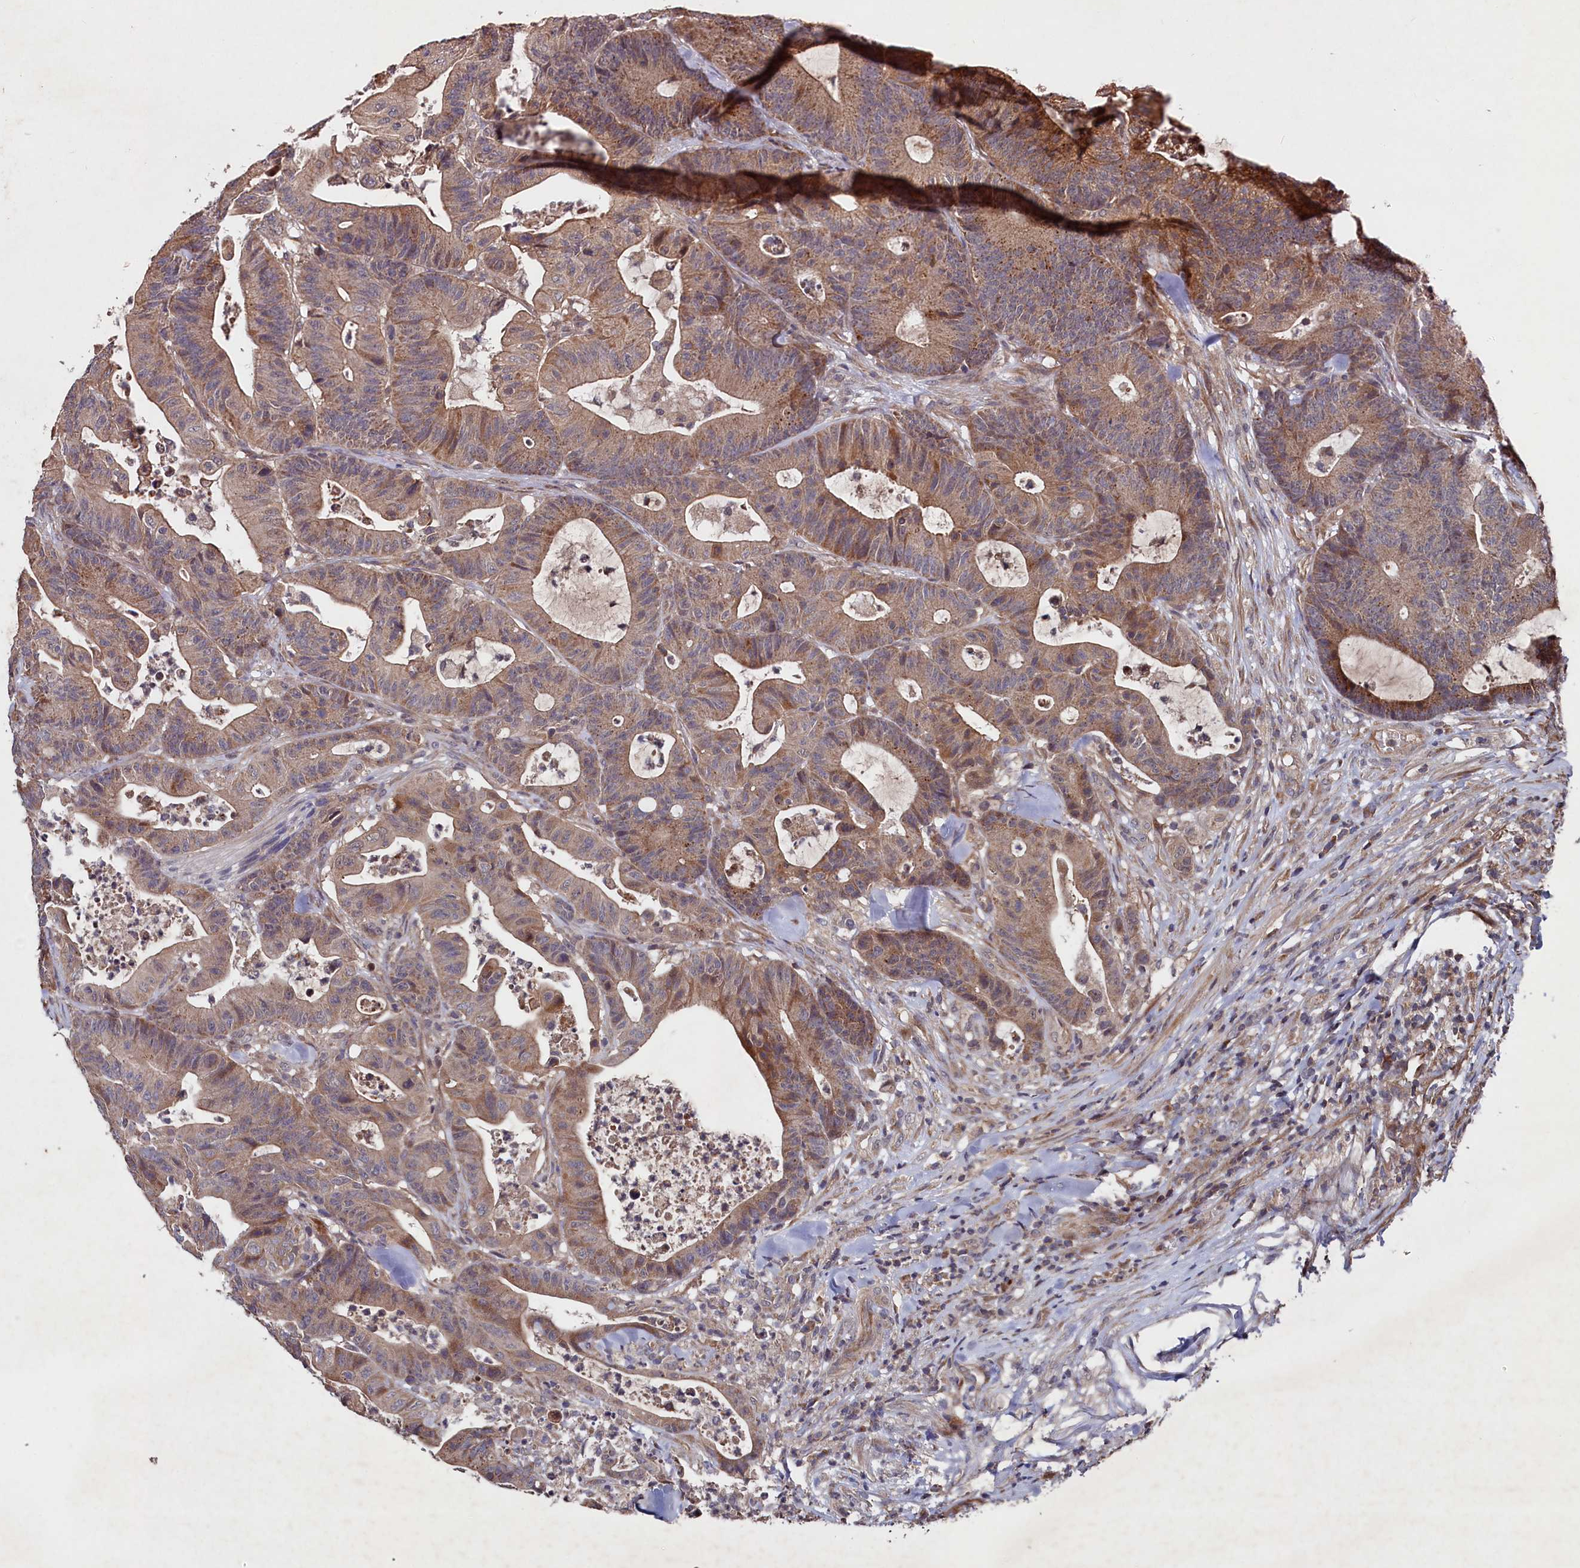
{"staining": {"intensity": "moderate", "quantity": "25%-75%", "location": "cytoplasmic/membranous"}, "tissue": "colorectal cancer", "cell_type": "Tumor cells", "image_type": "cancer", "snomed": [{"axis": "morphology", "description": "Adenocarcinoma, NOS"}, {"axis": "topography", "description": "Colon"}], "caption": "DAB immunohistochemical staining of human adenocarcinoma (colorectal) demonstrates moderate cytoplasmic/membranous protein positivity in about 25%-75% of tumor cells.", "gene": "SUPV3L1", "patient": {"sex": "female", "age": 84}}